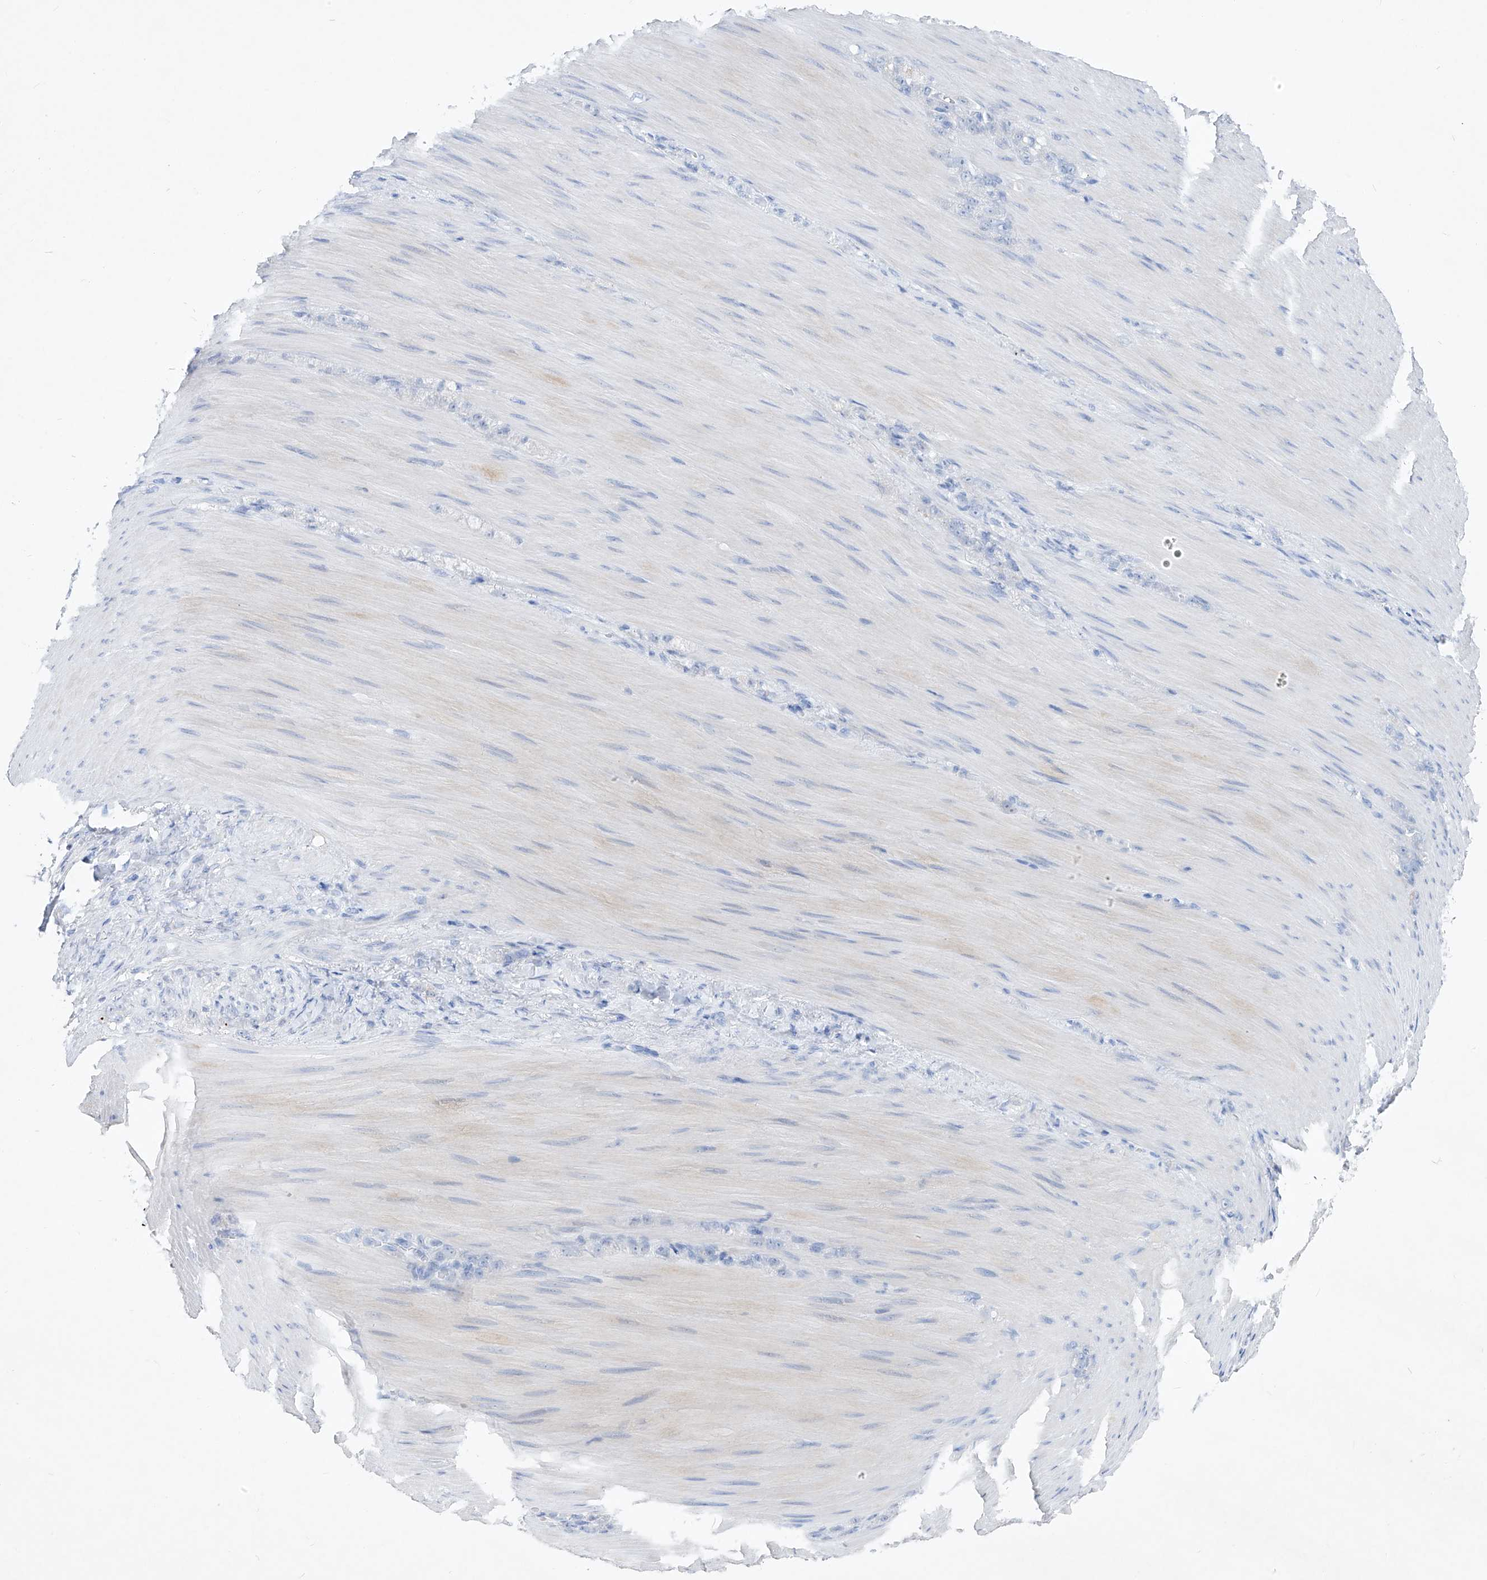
{"staining": {"intensity": "negative", "quantity": "none", "location": "none"}, "tissue": "stomach cancer", "cell_type": "Tumor cells", "image_type": "cancer", "snomed": [{"axis": "morphology", "description": "Normal tissue, NOS"}, {"axis": "morphology", "description": "Adenocarcinoma, NOS"}, {"axis": "topography", "description": "Stomach"}], "caption": "A histopathology image of stomach cancer stained for a protein shows no brown staining in tumor cells.", "gene": "FRS3", "patient": {"sex": "male", "age": 82}}